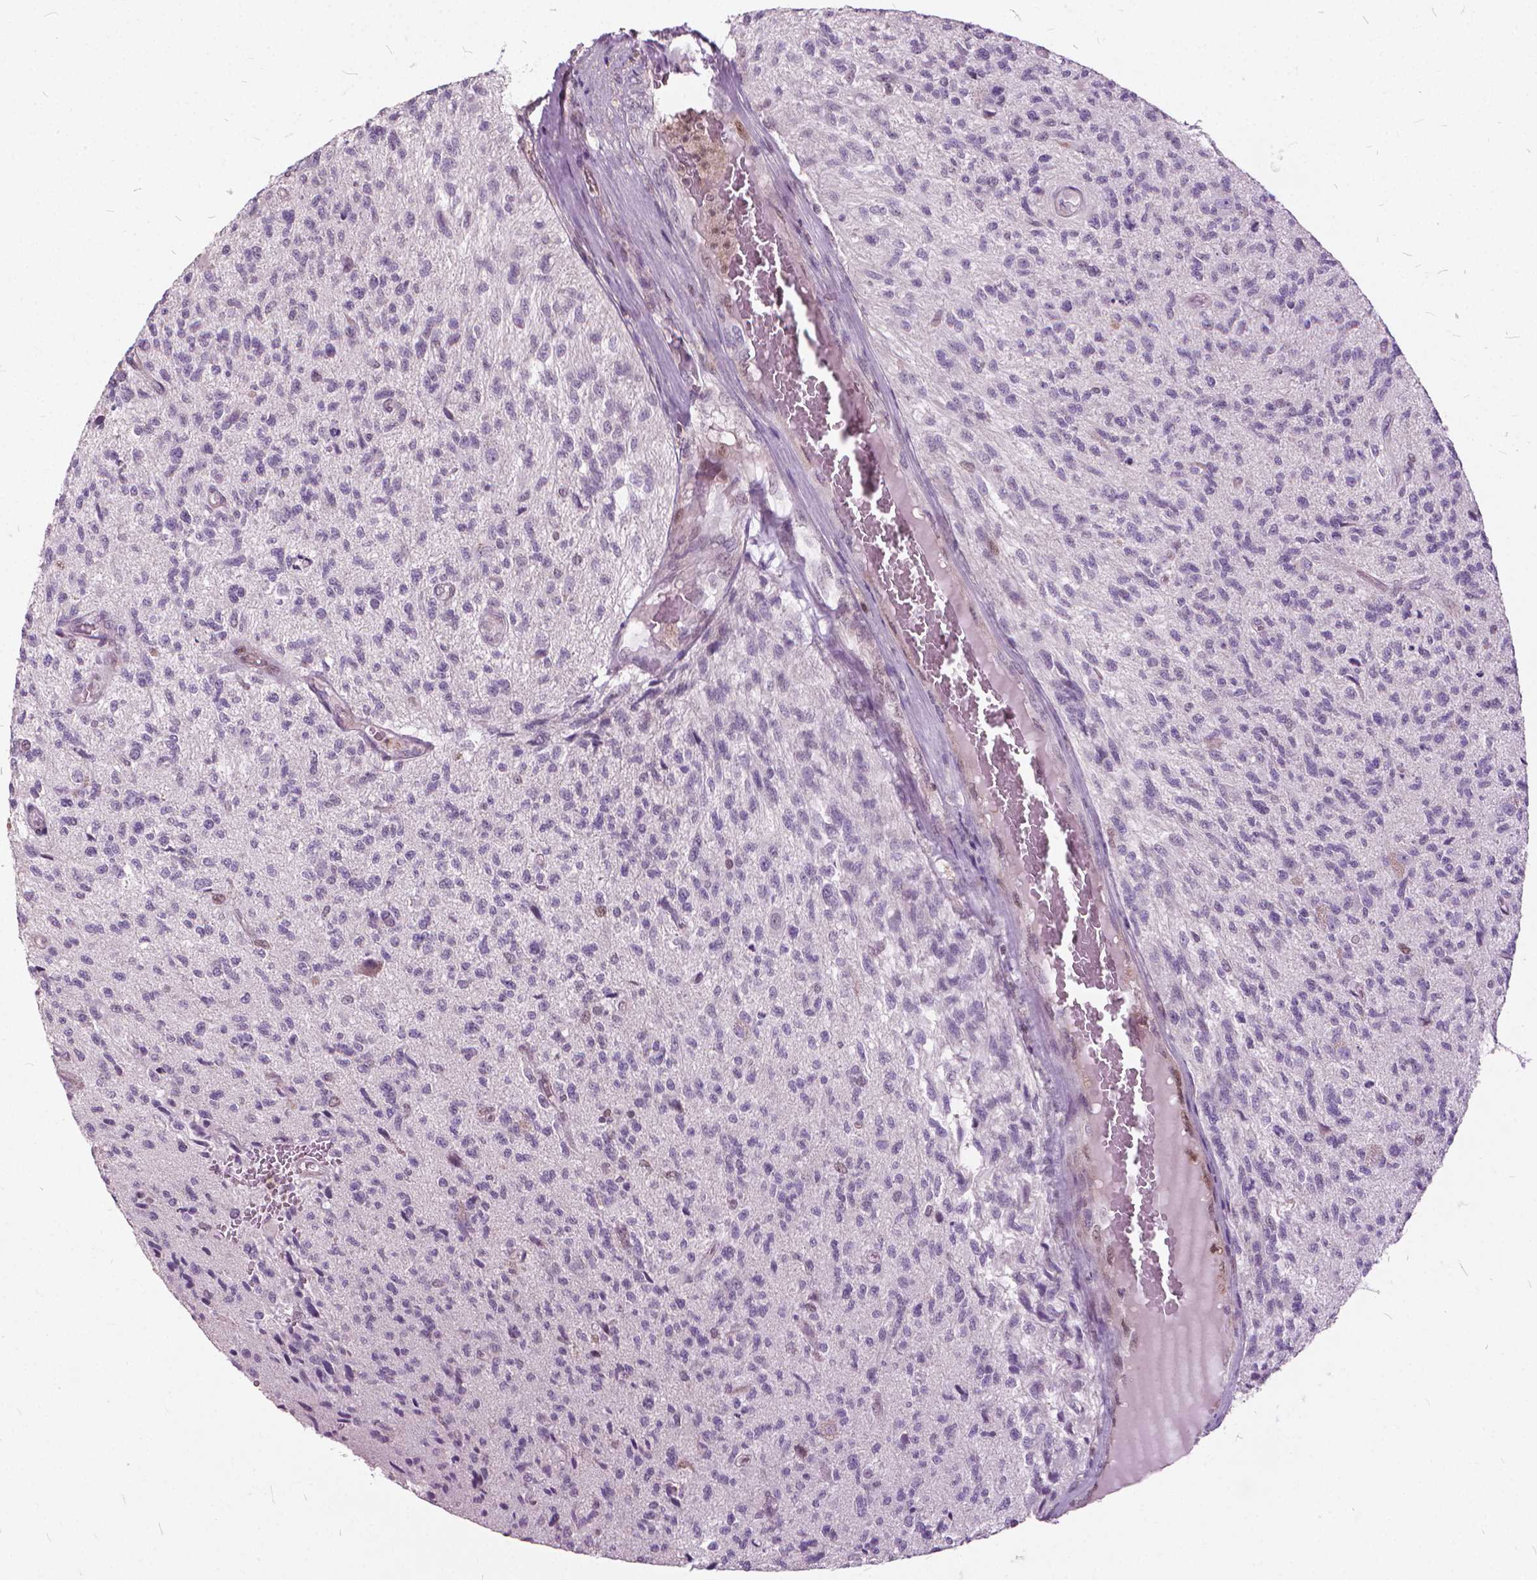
{"staining": {"intensity": "negative", "quantity": "none", "location": "none"}, "tissue": "glioma", "cell_type": "Tumor cells", "image_type": "cancer", "snomed": [{"axis": "morphology", "description": "Glioma, malignant, High grade"}, {"axis": "topography", "description": "Brain"}], "caption": "Tumor cells are negative for brown protein staining in malignant high-grade glioma. Brightfield microscopy of immunohistochemistry (IHC) stained with DAB (brown) and hematoxylin (blue), captured at high magnification.", "gene": "STAT5B", "patient": {"sex": "male", "age": 56}}